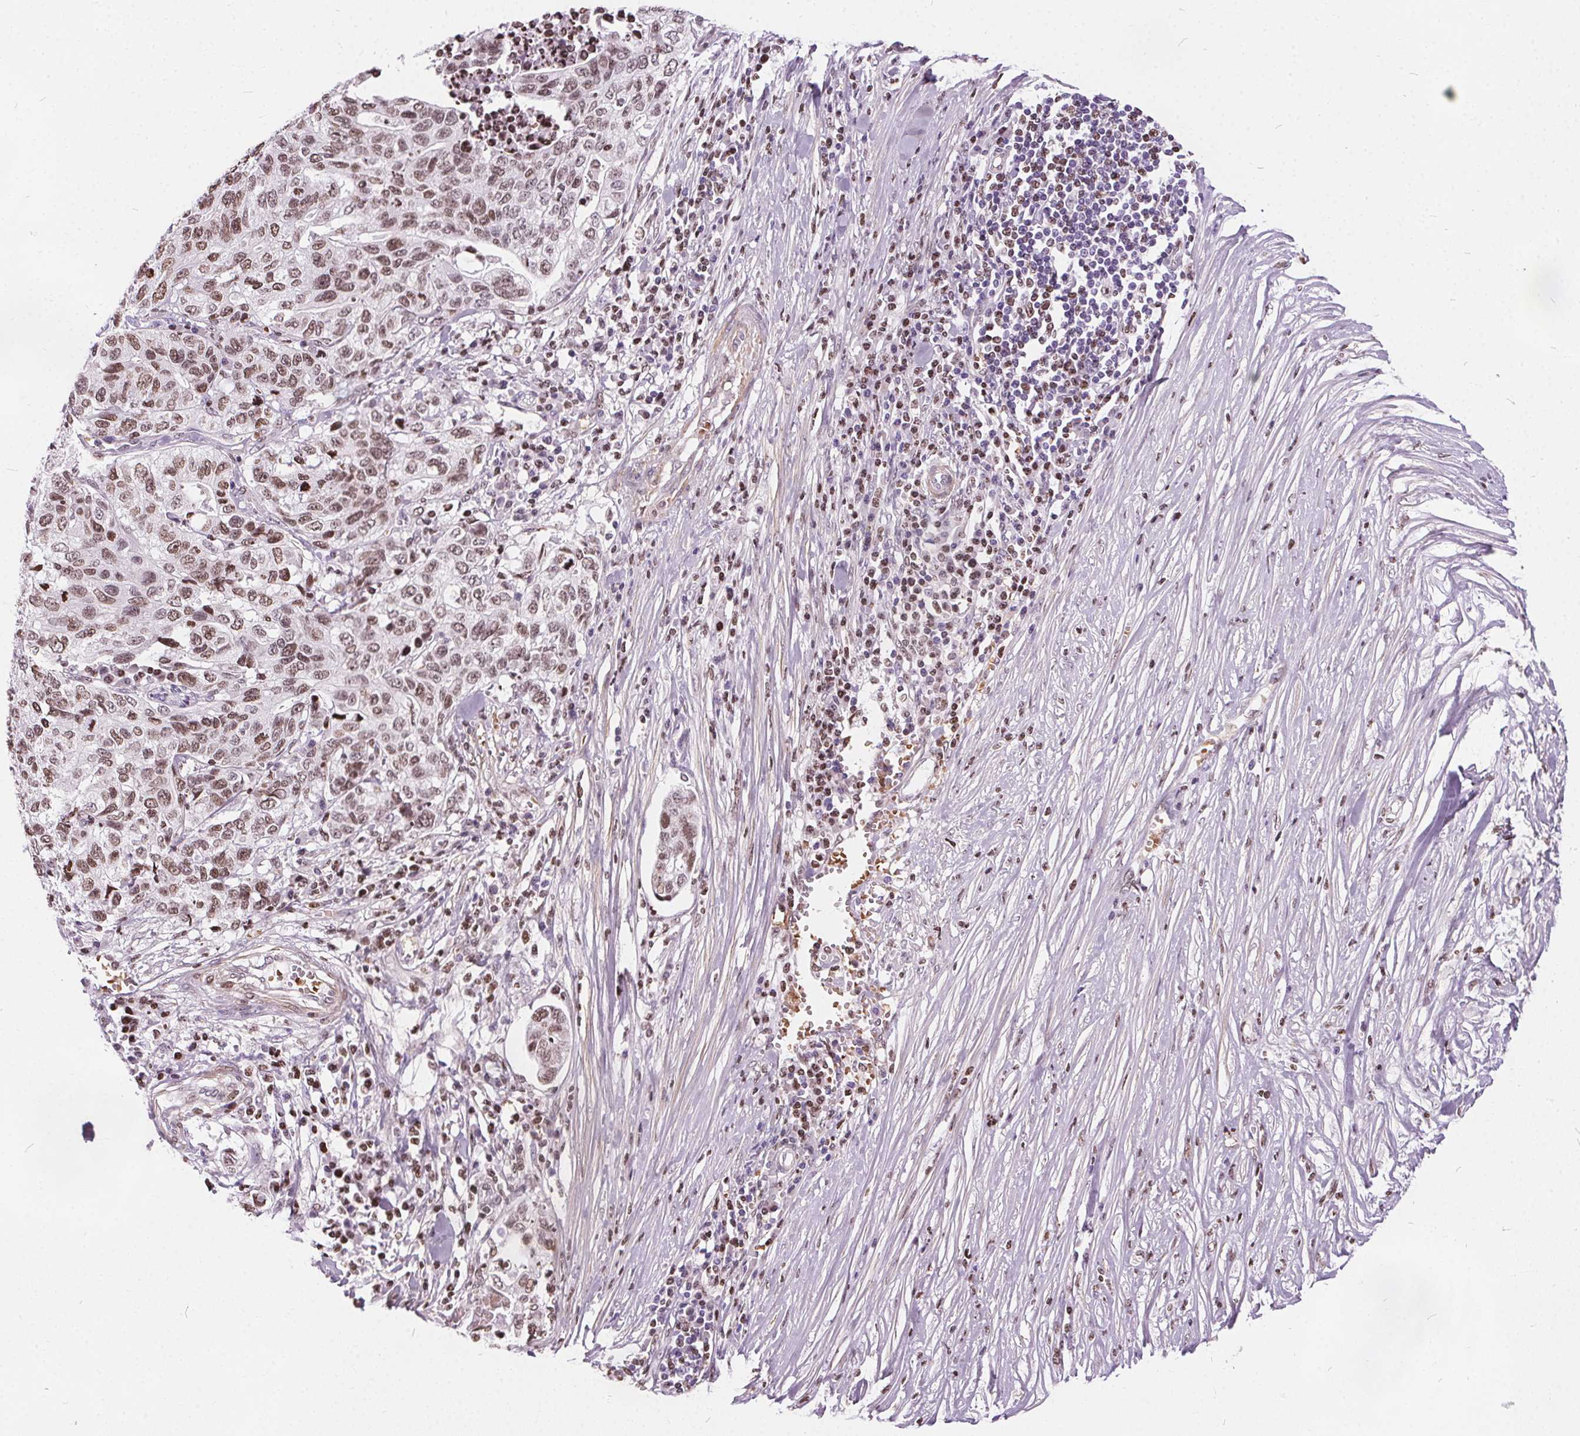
{"staining": {"intensity": "moderate", "quantity": ">75%", "location": "nuclear"}, "tissue": "stomach cancer", "cell_type": "Tumor cells", "image_type": "cancer", "snomed": [{"axis": "morphology", "description": "Adenocarcinoma, NOS"}, {"axis": "topography", "description": "Stomach, upper"}], "caption": "Moderate nuclear expression is identified in about >75% of tumor cells in stomach adenocarcinoma.", "gene": "ISLR2", "patient": {"sex": "female", "age": 67}}